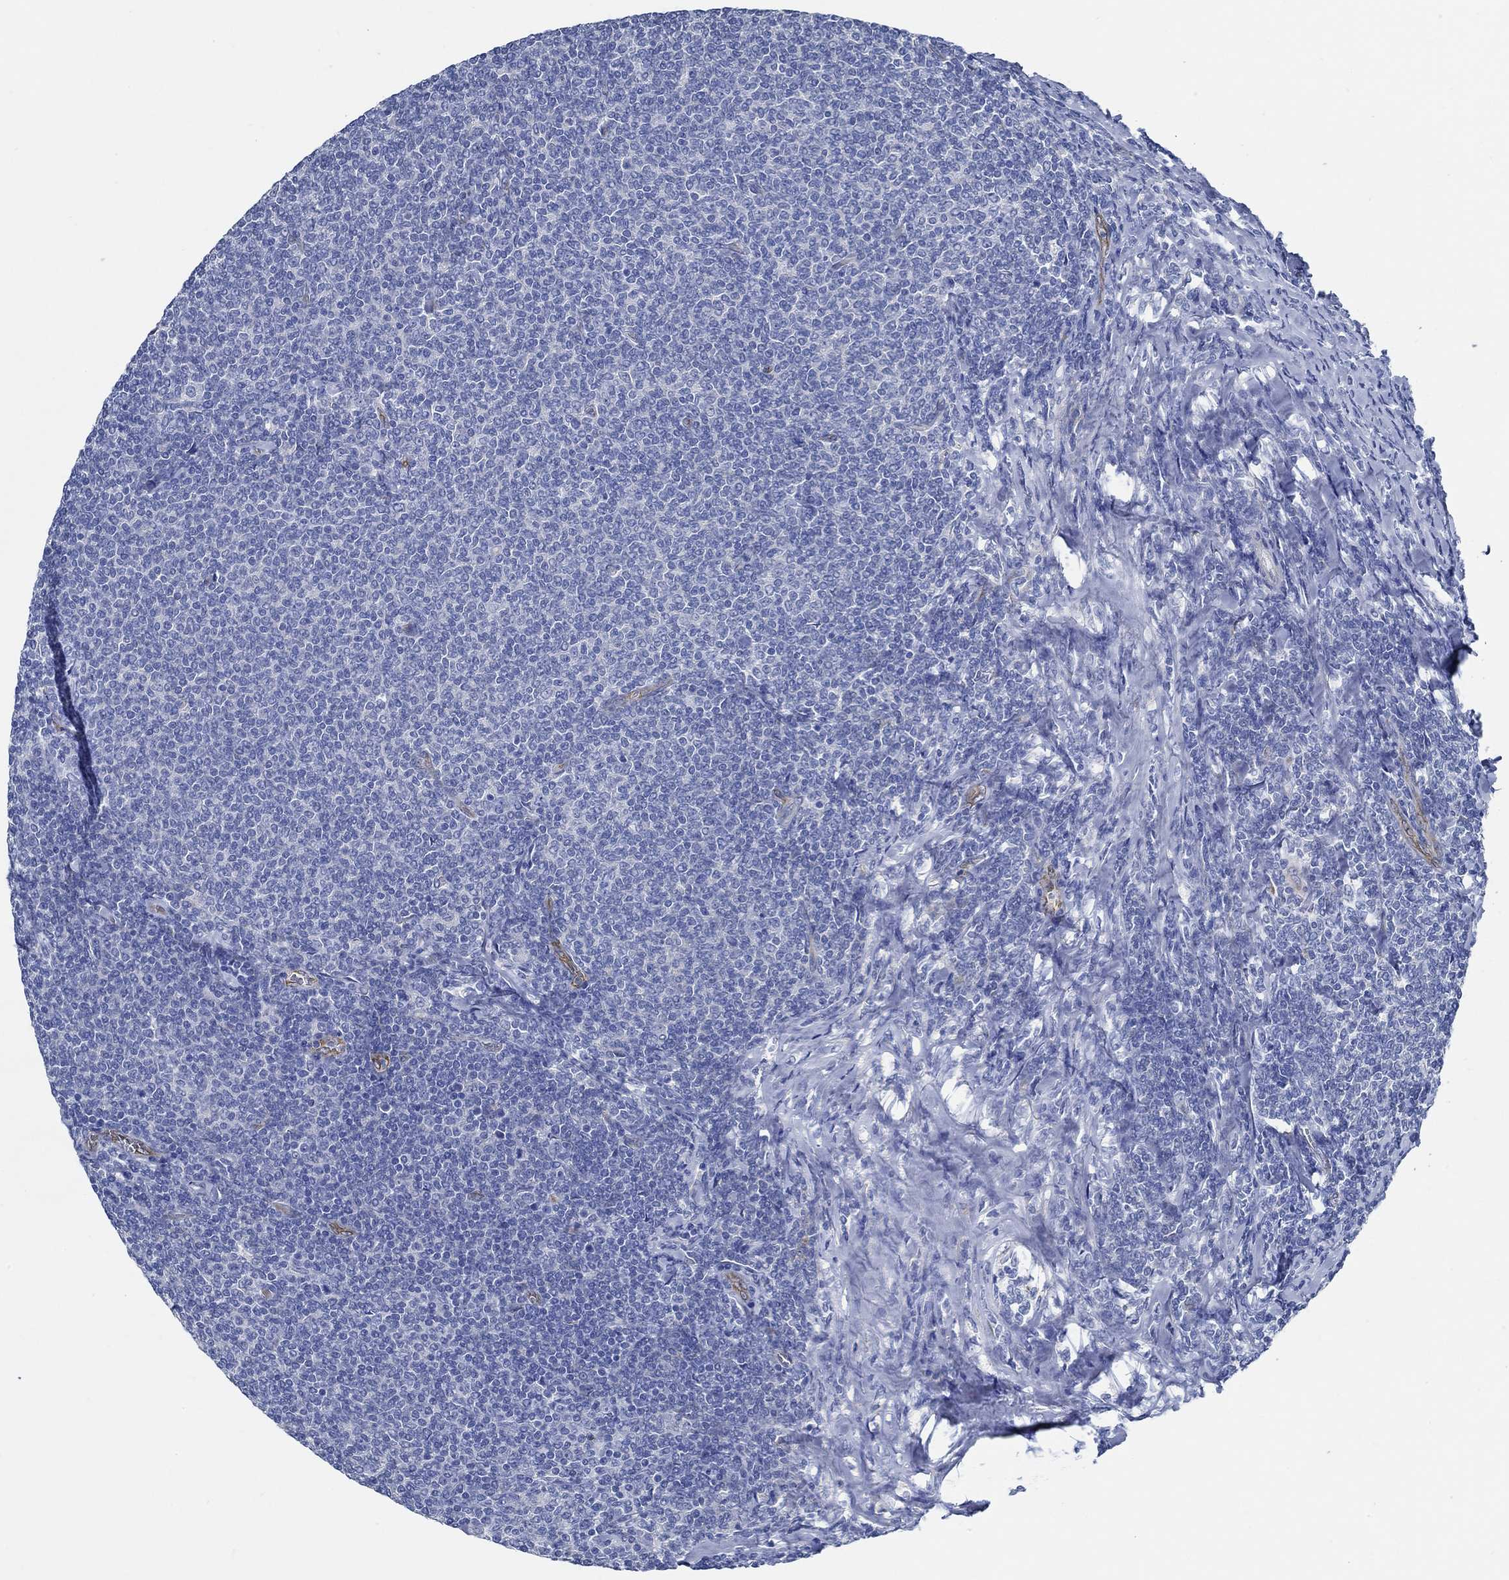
{"staining": {"intensity": "negative", "quantity": "none", "location": "none"}, "tissue": "lymphoma", "cell_type": "Tumor cells", "image_type": "cancer", "snomed": [{"axis": "morphology", "description": "Malignant lymphoma, non-Hodgkin's type, Low grade"}, {"axis": "topography", "description": "Lymph node"}], "caption": "Human lymphoma stained for a protein using immunohistochemistry displays no positivity in tumor cells.", "gene": "HECW2", "patient": {"sex": "male", "age": 52}}